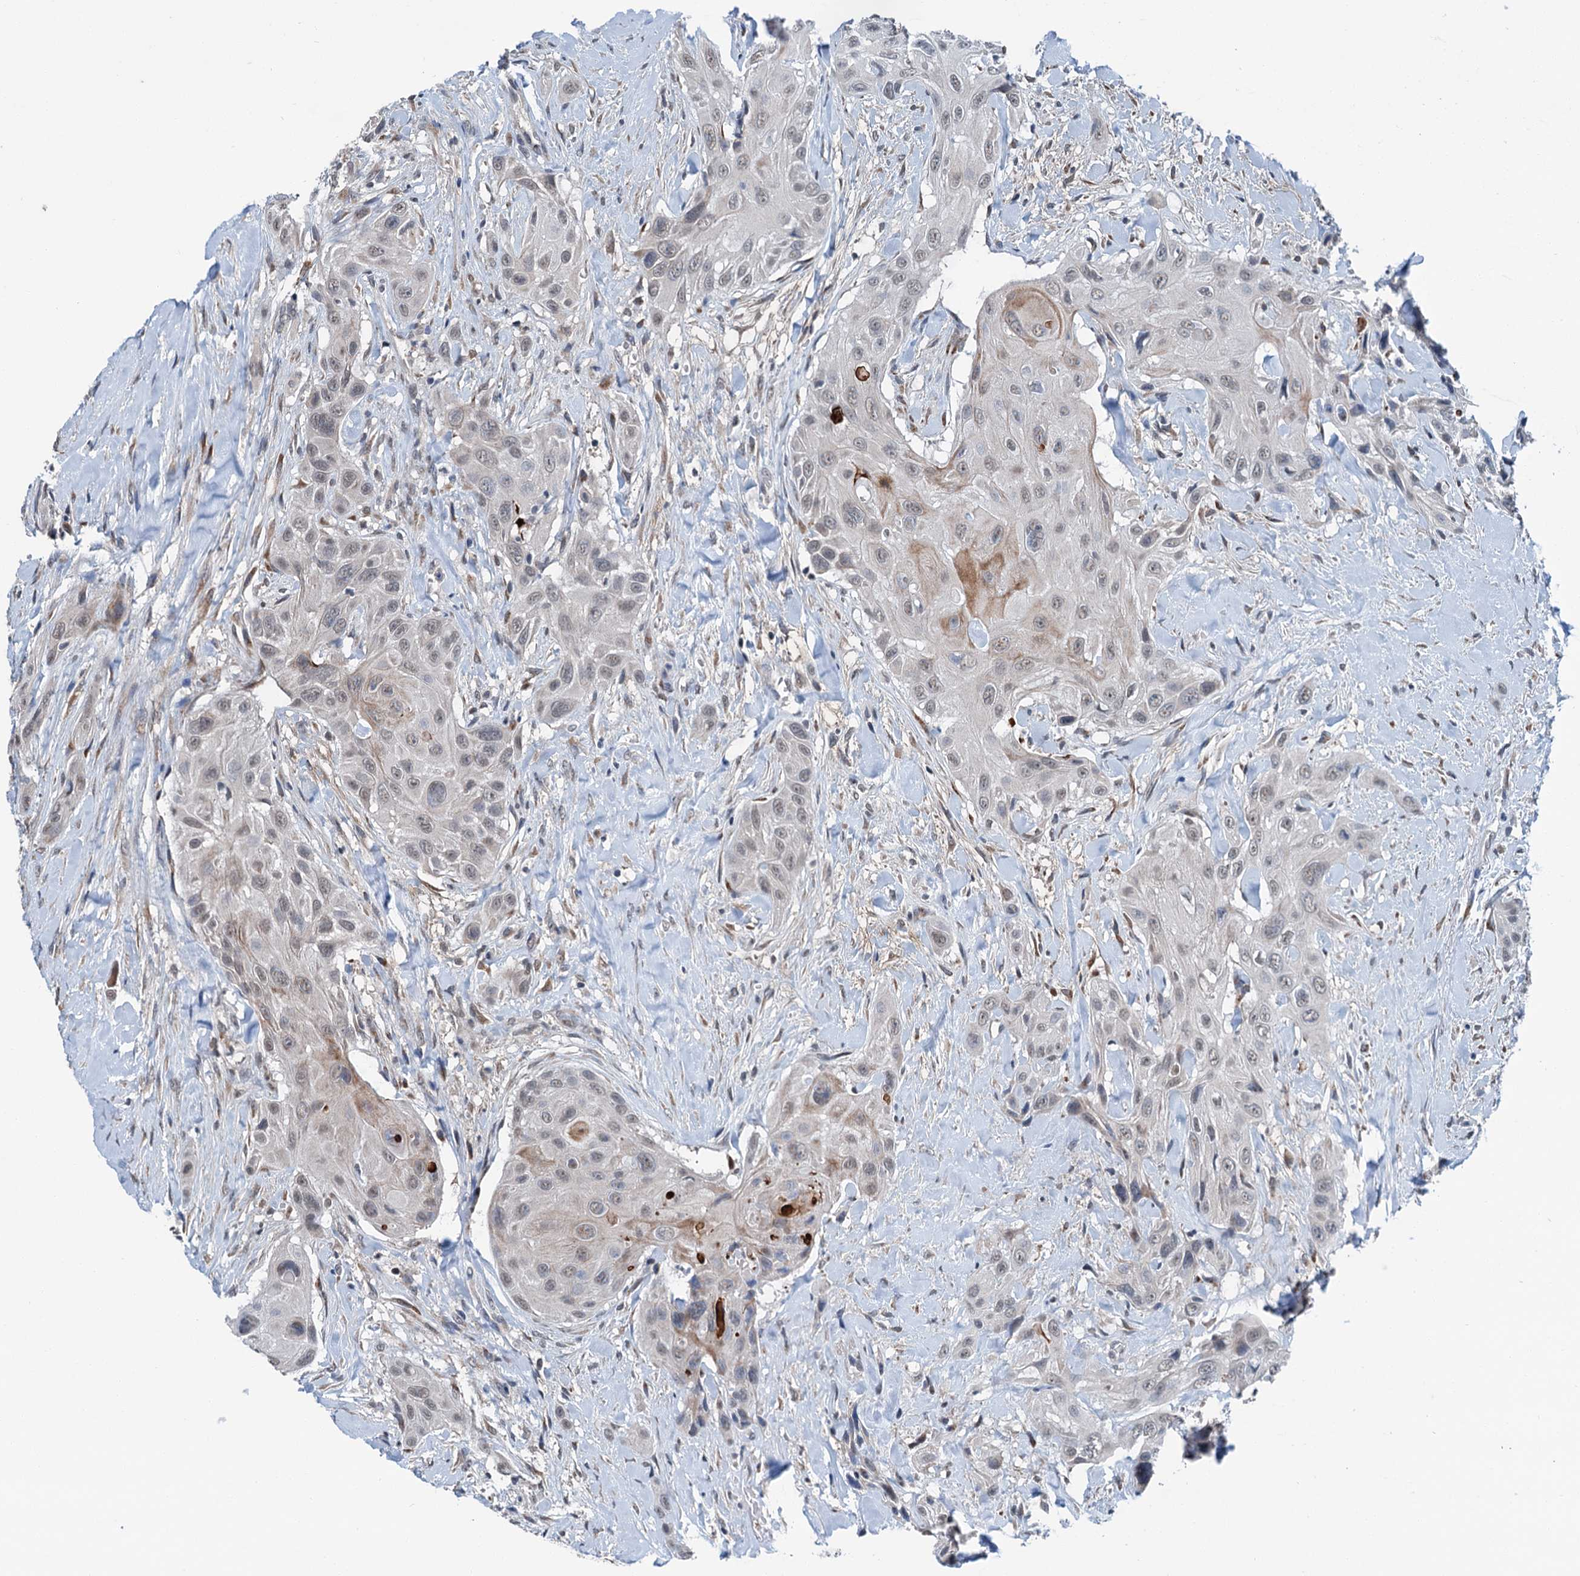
{"staining": {"intensity": "moderate", "quantity": "<25%", "location": "cytoplasmic/membranous"}, "tissue": "head and neck cancer", "cell_type": "Tumor cells", "image_type": "cancer", "snomed": [{"axis": "morphology", "description": "Squamous cell carcinoma, NOS"}, {"axis": "topography", "description": "Head-Neck"}], "caption": "There is low levels of moderate cytoplasmic/membranous staining in tumor cells of head and neck cancer (squamous cell carcinoma), as demonstrated by immunohistochemical staining (brown color).", "gene": "SHLD1", "patient": {"sex": "male", "age": 81}}